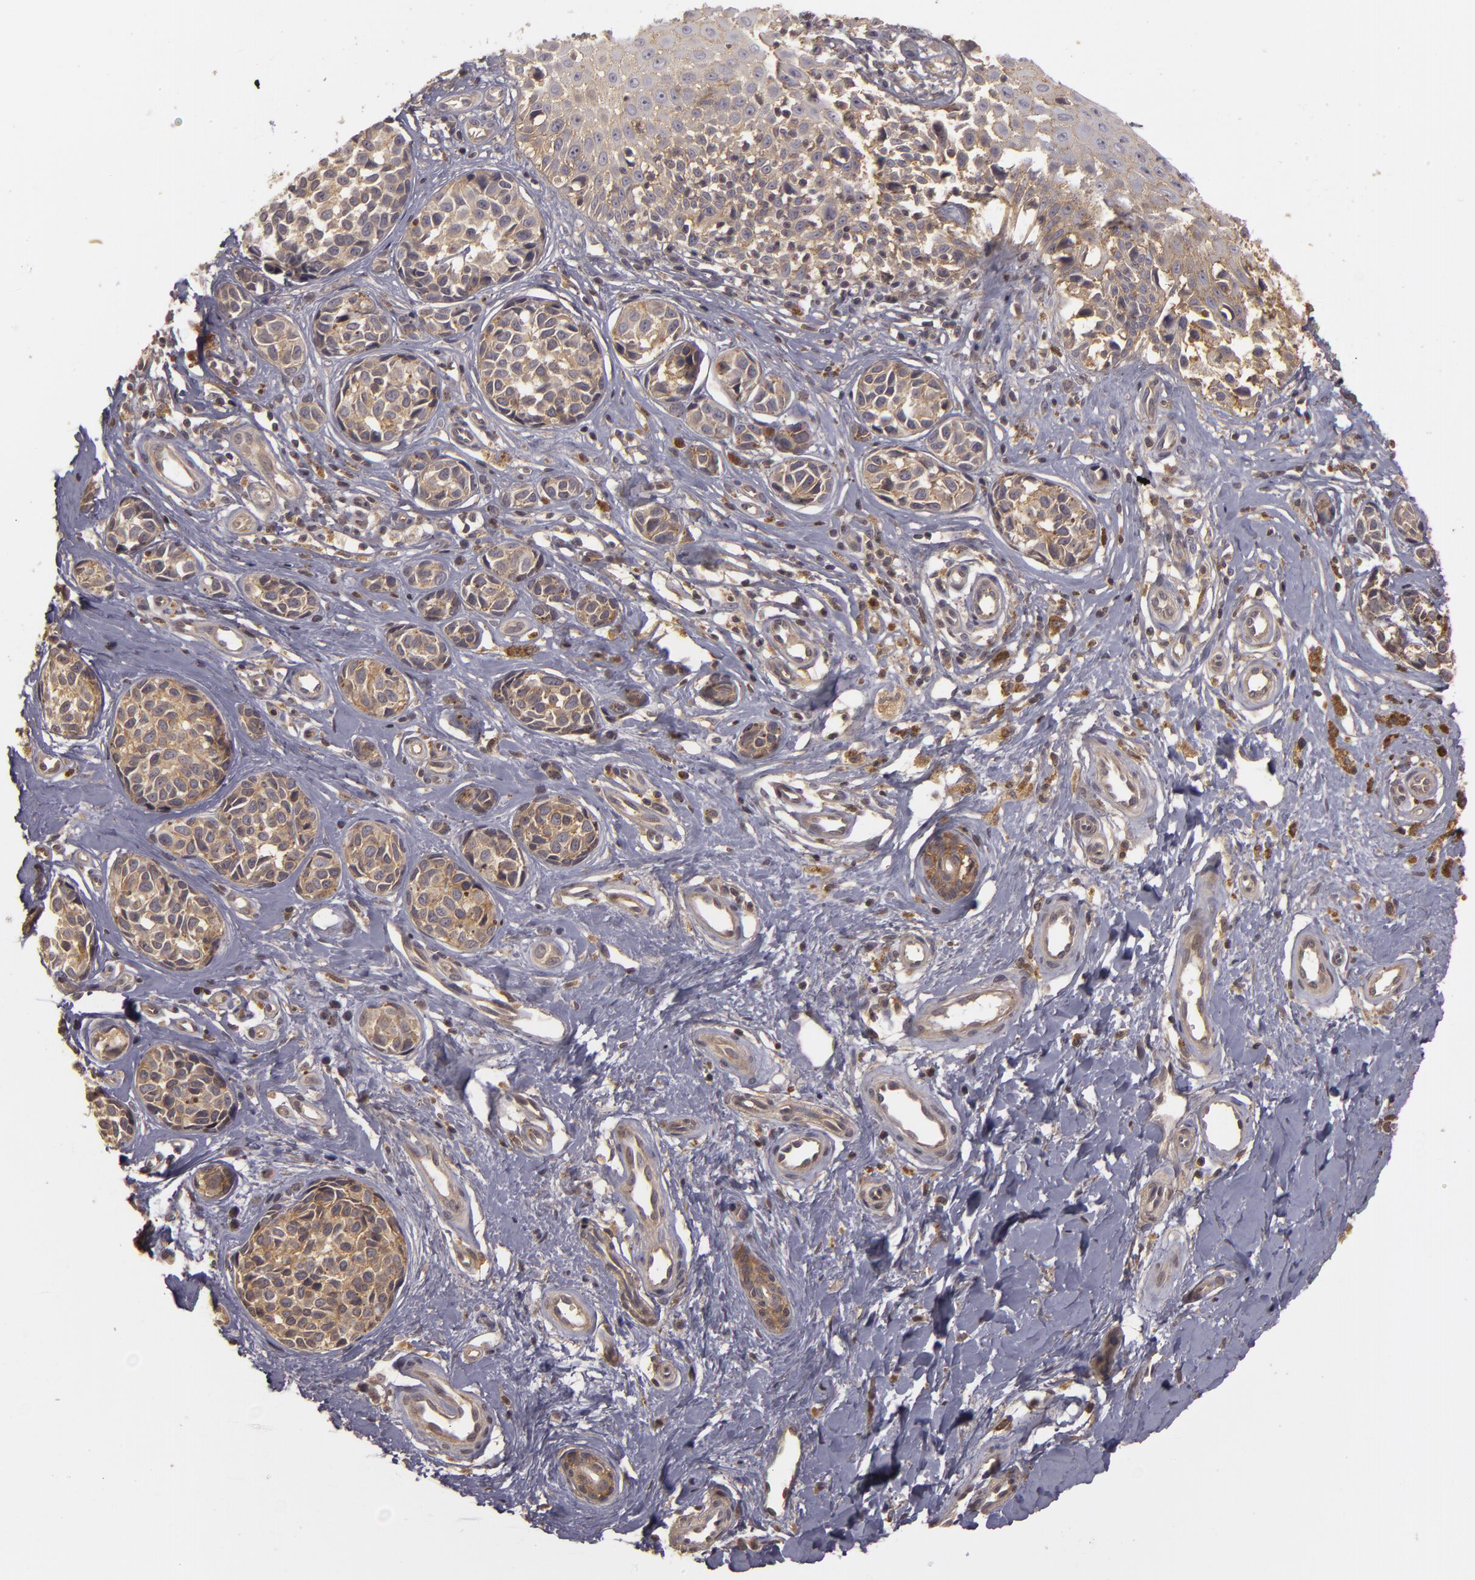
{"staining": {"intensity": "moderate", "quantity": ">75%", "location": "cytoplasmic/membranous"}, "tissue": "melanoma", "cell_type": "Tumor cells", "image_type": "cancer", "snomed": [{"axis": "morphology", "description": "Malignant melanoma, NOS"}, {"axis": "topography", "description": "Skin"}], "caption": "Malignant melanoma tissue shows moderate cytoplasmic/membranous positivity in approximately >75% of tumor cells, visualized by immunohistochemistry.", "gene": "HRAS", "patient": {"sex": "male", "age": 79}}